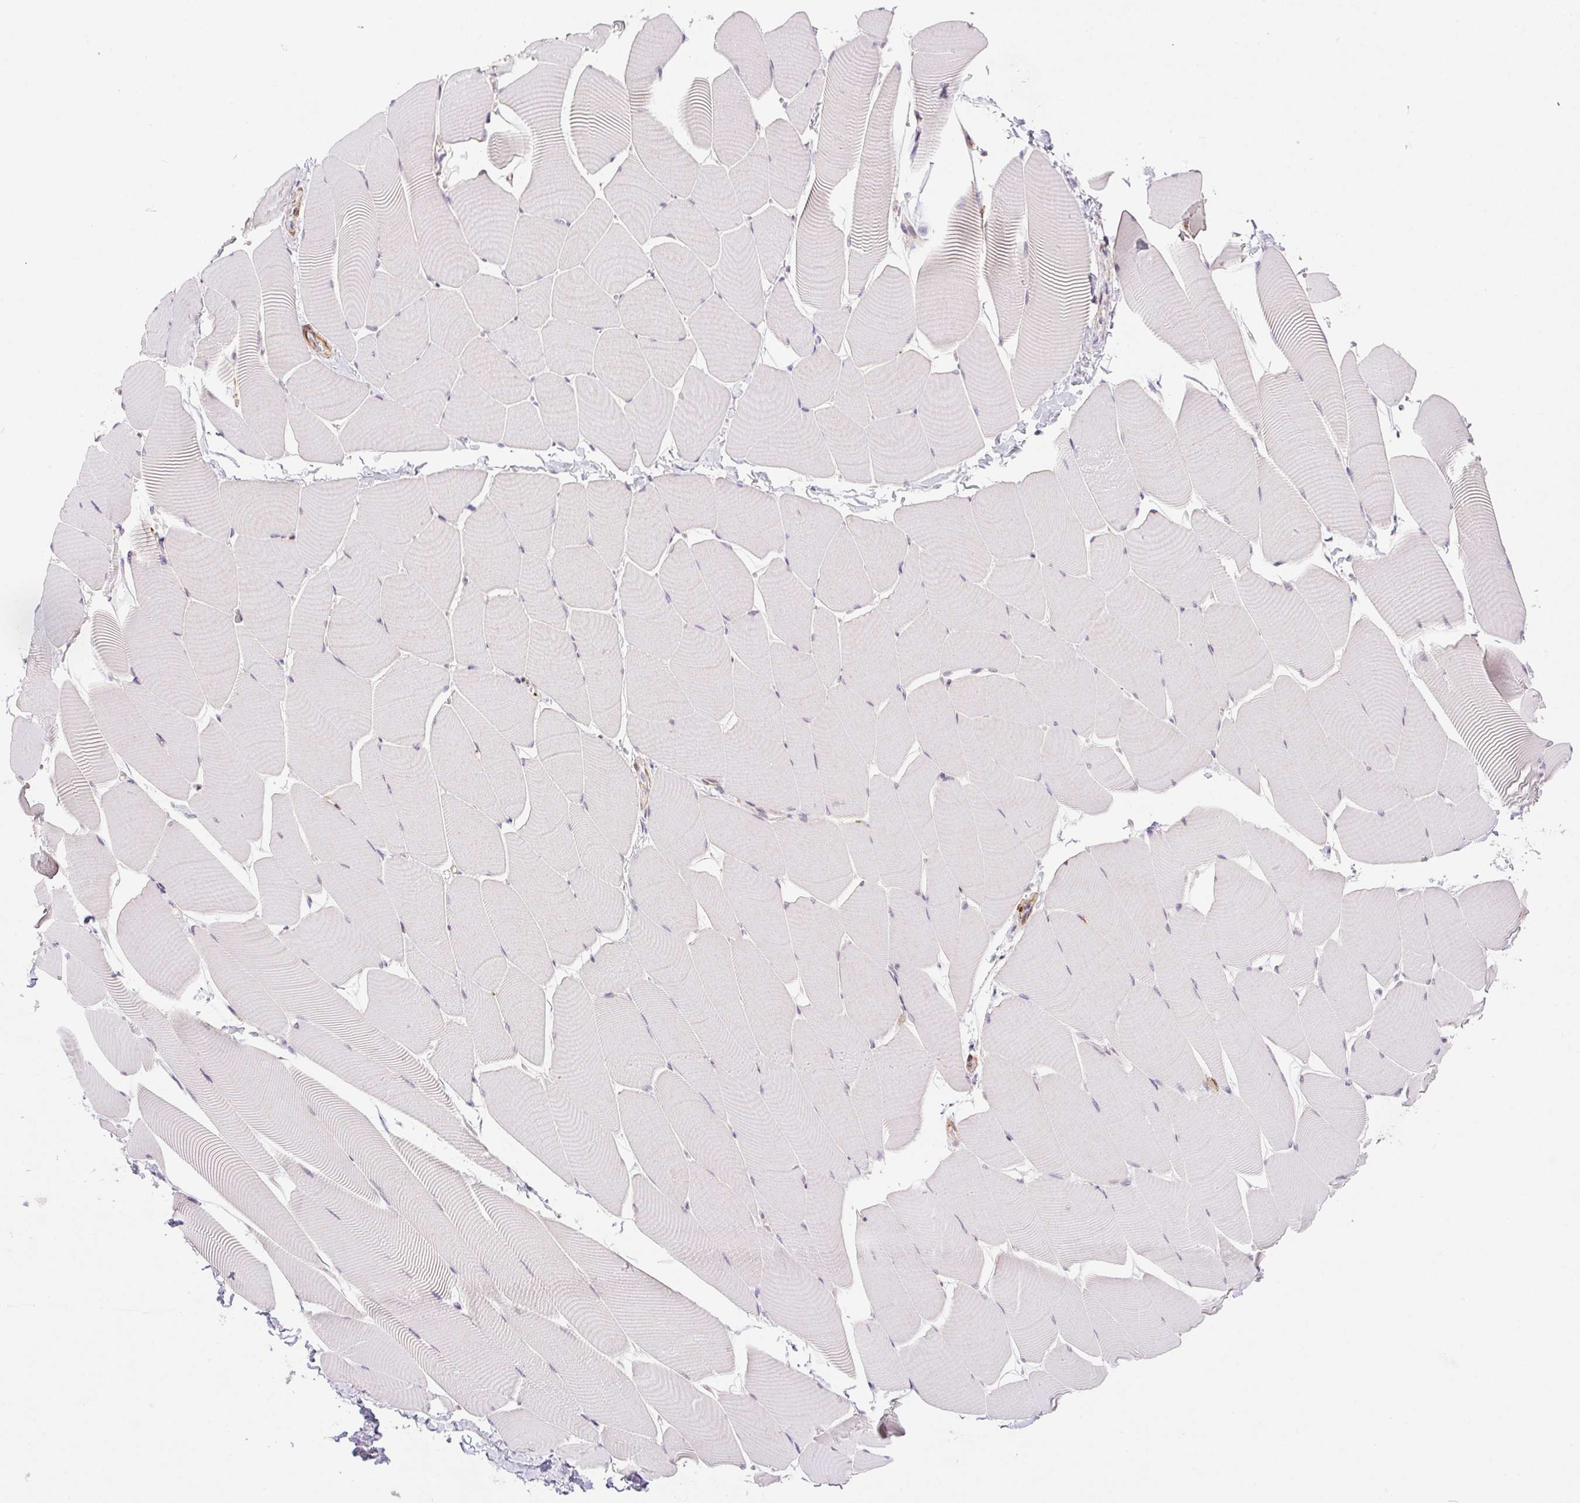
{"staining": {"intensity": "negative", "quantity": "none", "location": "none"}, "tissue": "skeletal muscle", "cell_type": "Myocytes", "image_type": "normal", "snomed": [{"axis": "morphology", "description": "Normal tissue, NOS"}, {"axis": "topography", "description": "Skeletal muscle"}], "caption": "Skeletal muscle was stained to show a protein in brown. There is no significant staining in myocytes. The staining was performed using DAB (3,3'-diaminobenzidine) to visualize the protein expression in brown, while the nuclei were stained in blue with hematoxylin (Magnification: 20x).", "gene": "PRL", "patient": {"sex": "male", "age": 25}}